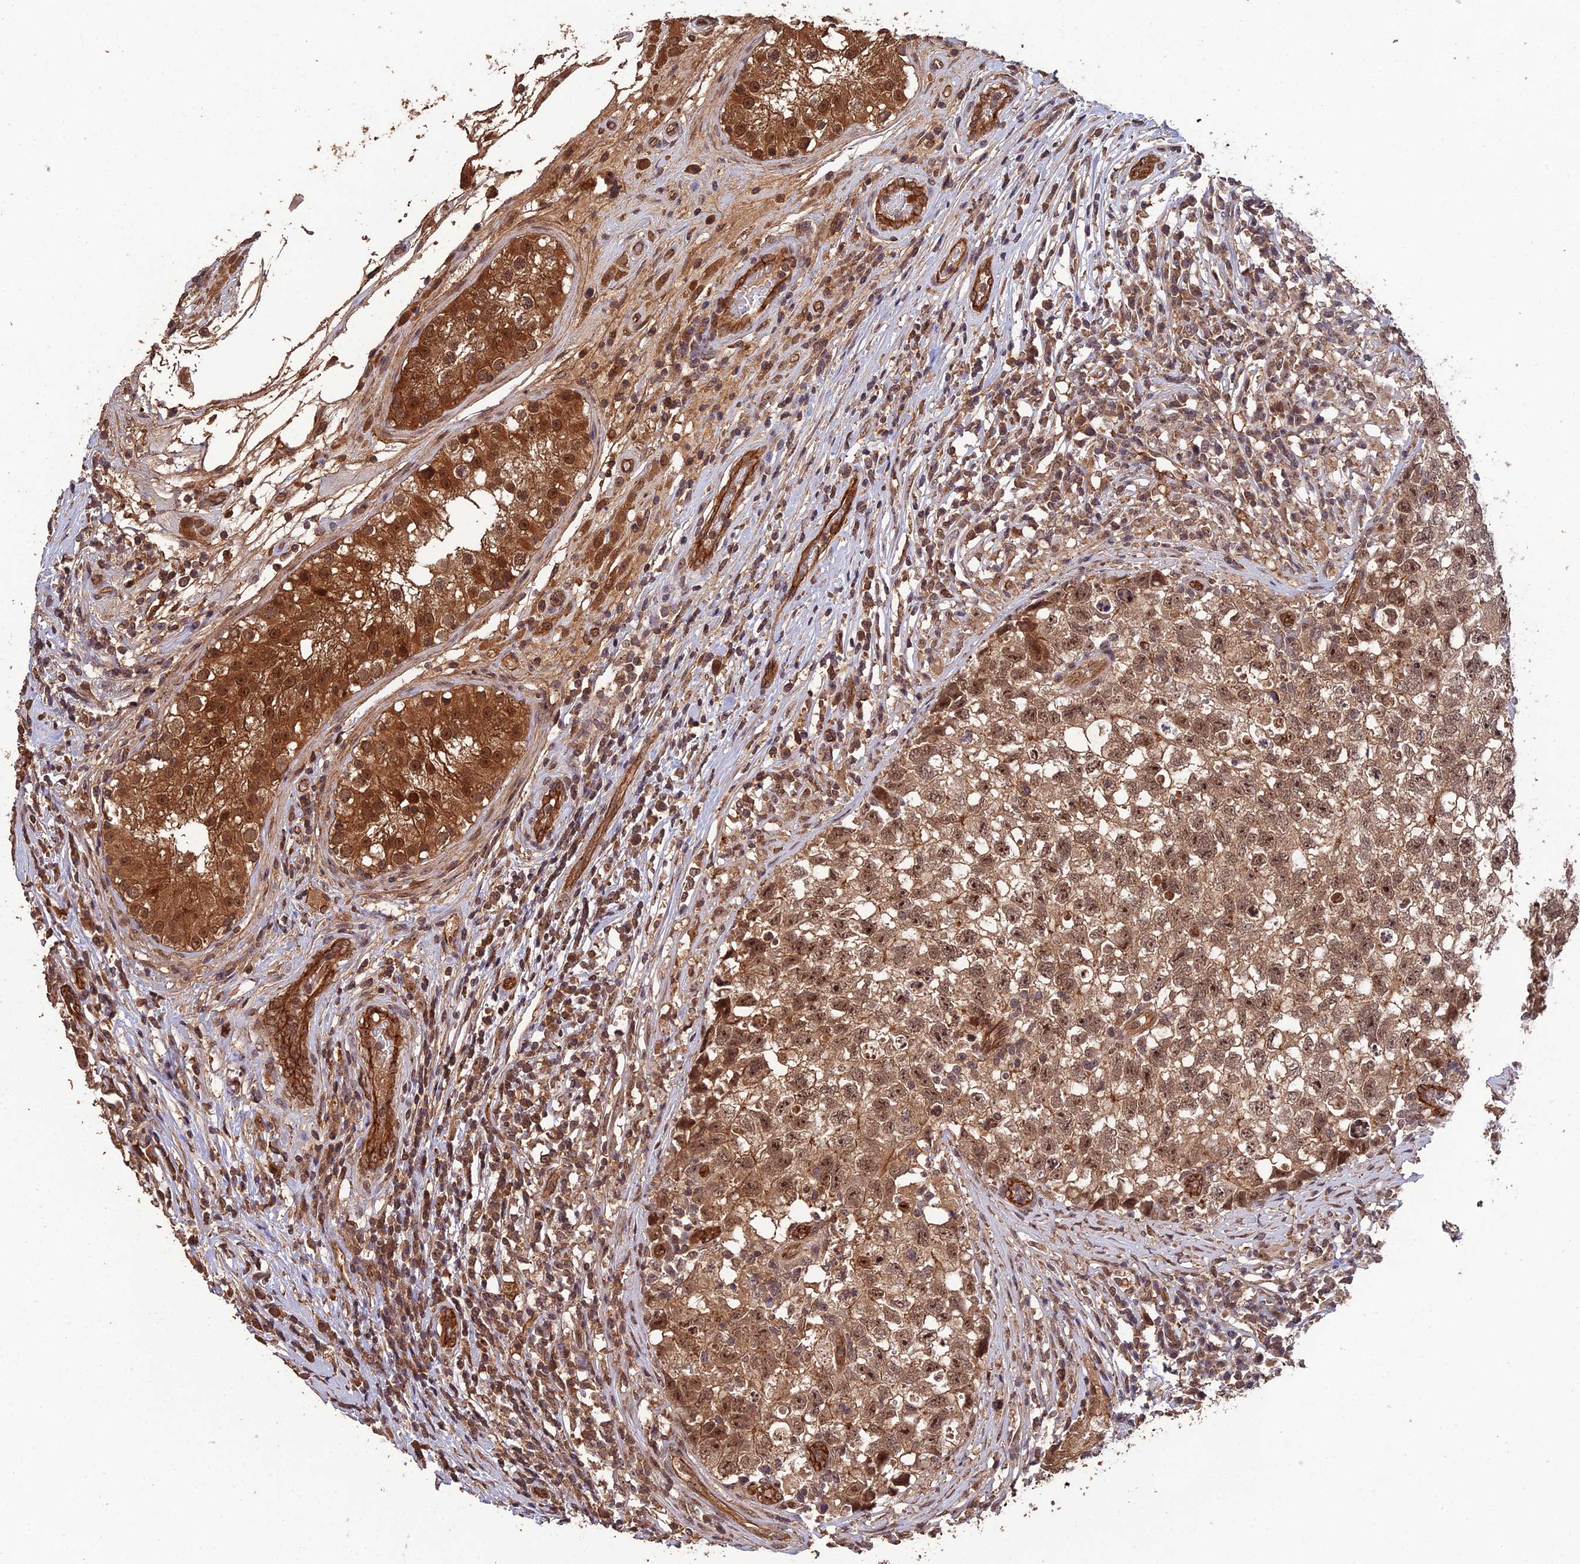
{"staining": {"intensity": "moderate", "quantity": ">75%", "location": "cytoplasmic/membranous,nuclear"}, "tissue": "testis cancer", "cell_type": "Tumor cells", "image_type": "cancer", "snomed": [{"axis": "morphology", "description": "Seminoma, NOS"}, {"axis": "morphology", "description": "Carcinoma, Embryonal, NOS"}, {"axis": "topography", "description": "Testis"}], "caption": "Moderate cytoplasmic/membranous and nuclear expression is present in about >75% of tumor cells in testis cancer (seminoma).", "gene": "RALGAPA2", "patient": {"sex": "male", "age": 29}}